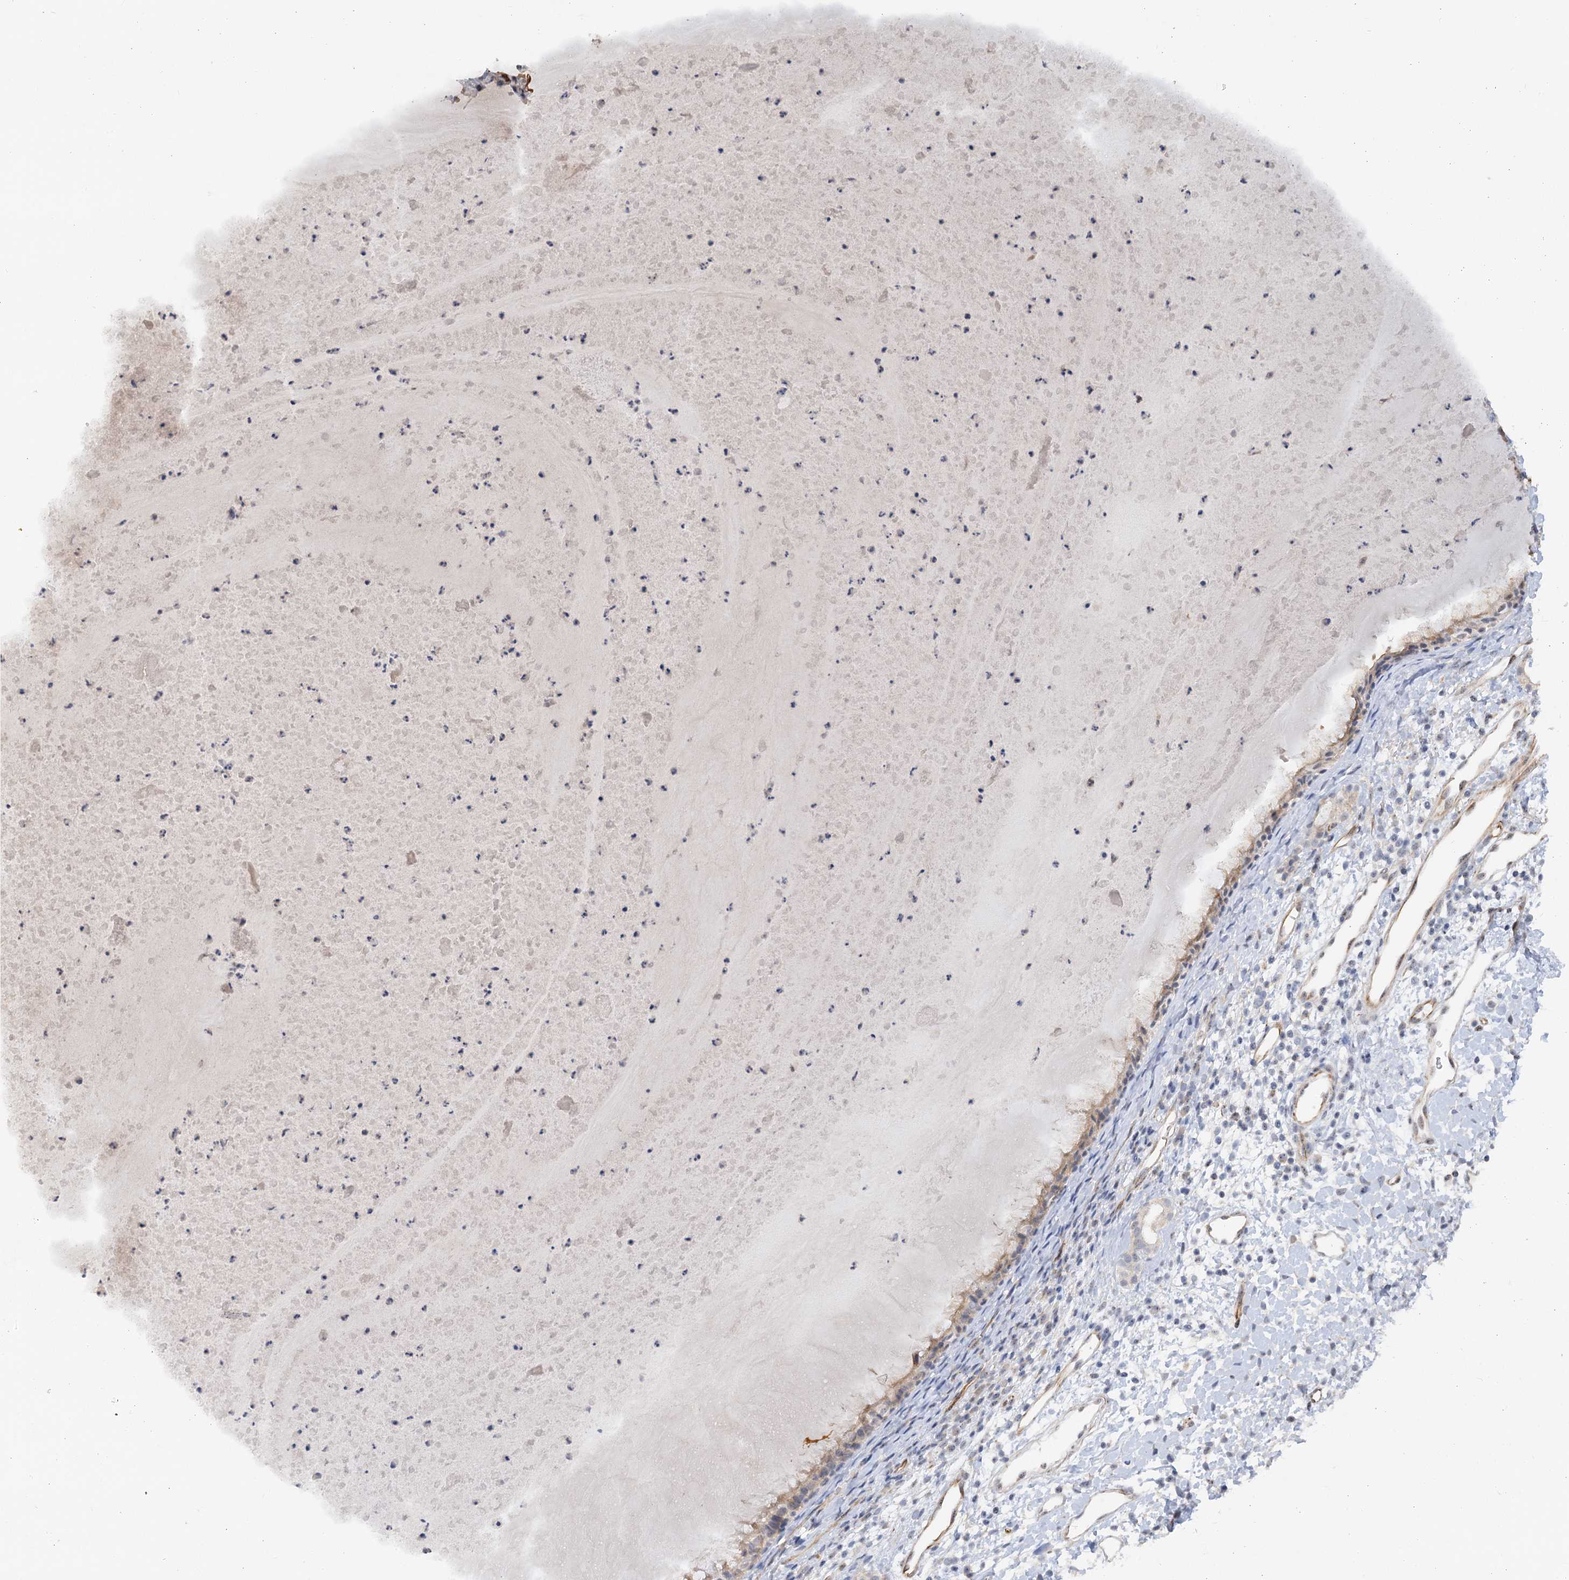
{"staining": {"intensity": "moderate", "quantity": "25%-75%", "location": "cytoplasmic/membranous"}, "tissue": "nasopharynx", "cell_type": "Respiratory epithelial cells", "image_type": "normal", "snomed": [{"axis": "morphology", "description": "Normal tissue, NOS"}, {"axis": "topography", "description": "Nasopharynx"}], "caption": "IHC (DAB) staining of unremarkable nasopharynx shows moderate cytoplasmic/membranous protein expression in approximately 25%-75% of respiratory epithelial cells. Immunohistochemistry stains the protein in brown and the nuclei are stained blue.", "gene": "NELL2", "patient": {"sex": "male", "age": 22}}